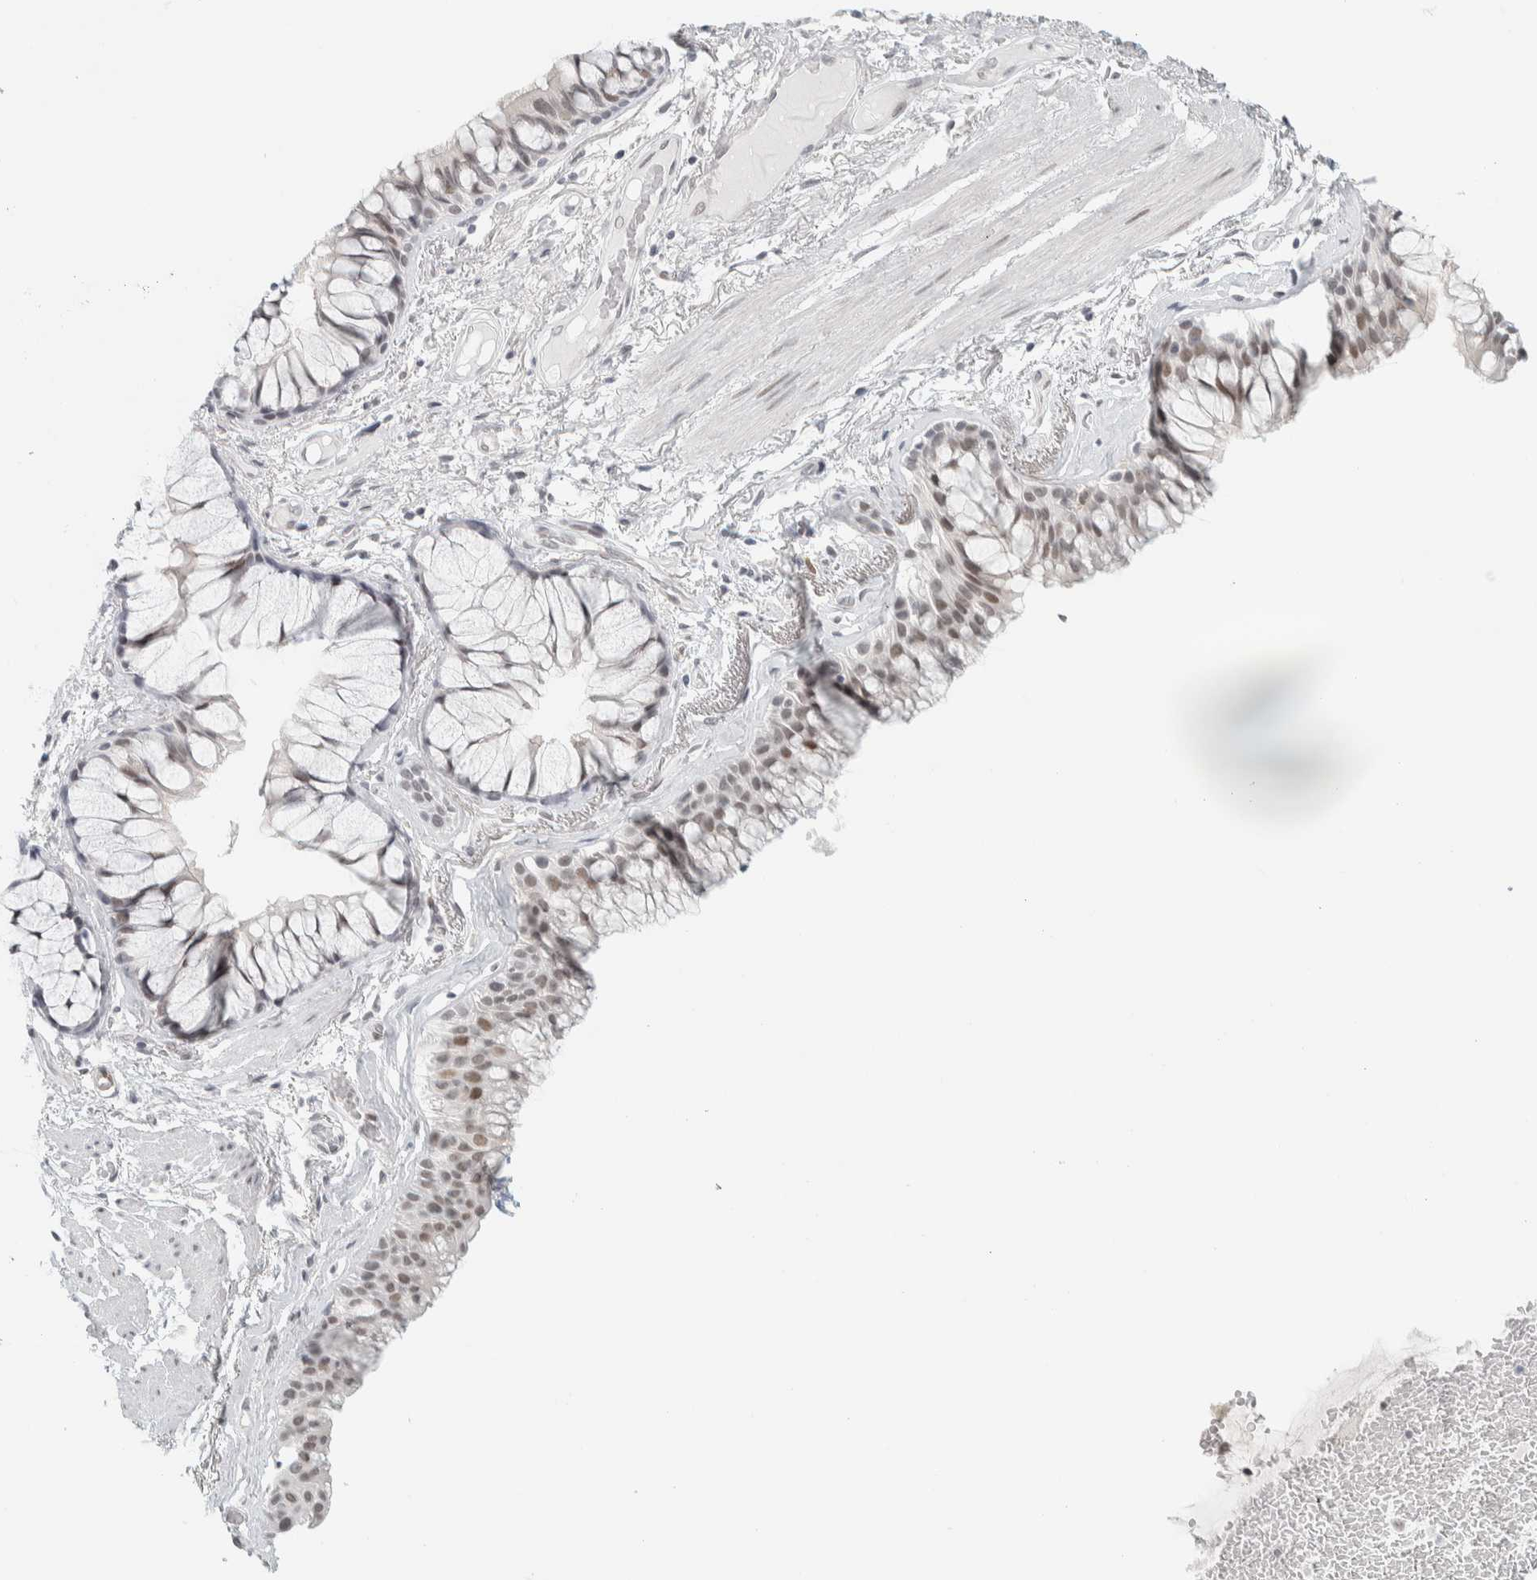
{"staining": {"intensity": "weak", "quantity": ">75%", "location": "nuclear"}, "tissue": "bronchus", "cell_type": "Respiratory epithelial cells", "image_type": "normal", "snomed": [{"axis": "morphology", "description": "Normal tissue, NOS"}, {"axis": "topography", "description": "Bronchus"}], "caption": "Protein expression analysis of benign human bronchus reveals weak nuclear staining in about >75% of respiratory epithelial cells. Using DAB (brown) and hematoxylin (blue) stains, captured at high magnification using brightfield microscopy.", "gene": "CDH17", "patient": {"sex": "male", "age": 66}}